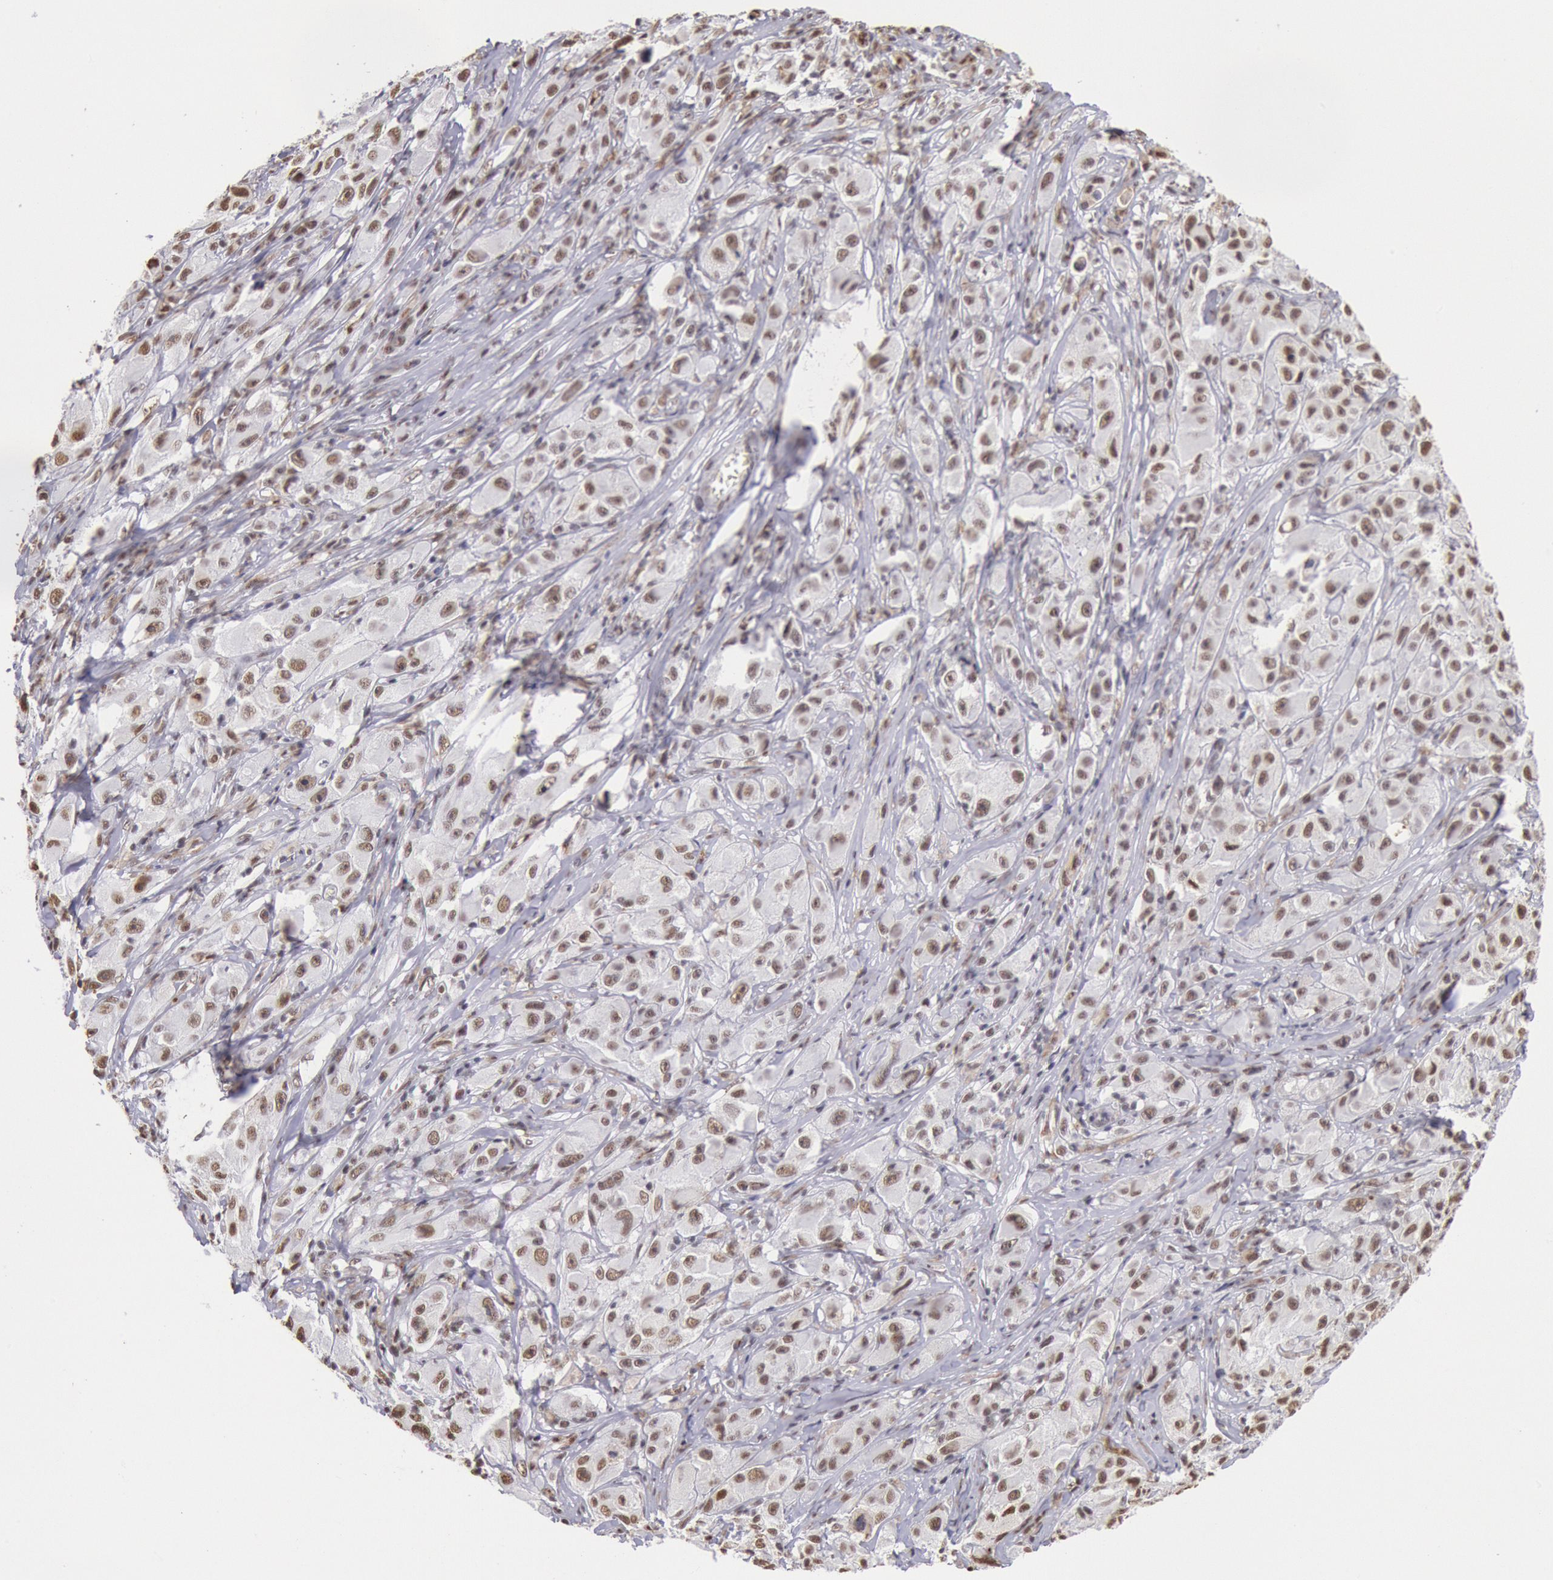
{"staining": {"intensity": "moderate", "quantity": ">75%", "location": "nuclear"}, "tissue": "melanoma", "cell_type": "Tumor cells", "image_type": "cancer", "snomed": [{"axis": "morphology", "description": "Malignant melanoma, NOS"}, {"axis": "topography", "description": "Skin"}], "caption": "Brown immunohistochemical staining in malignant melanoma displays moderate nuclear expression in approximately >75% of tumor cells.", "gene": "SNRPD3", "patient": {"sex": "male", "age": 56}}